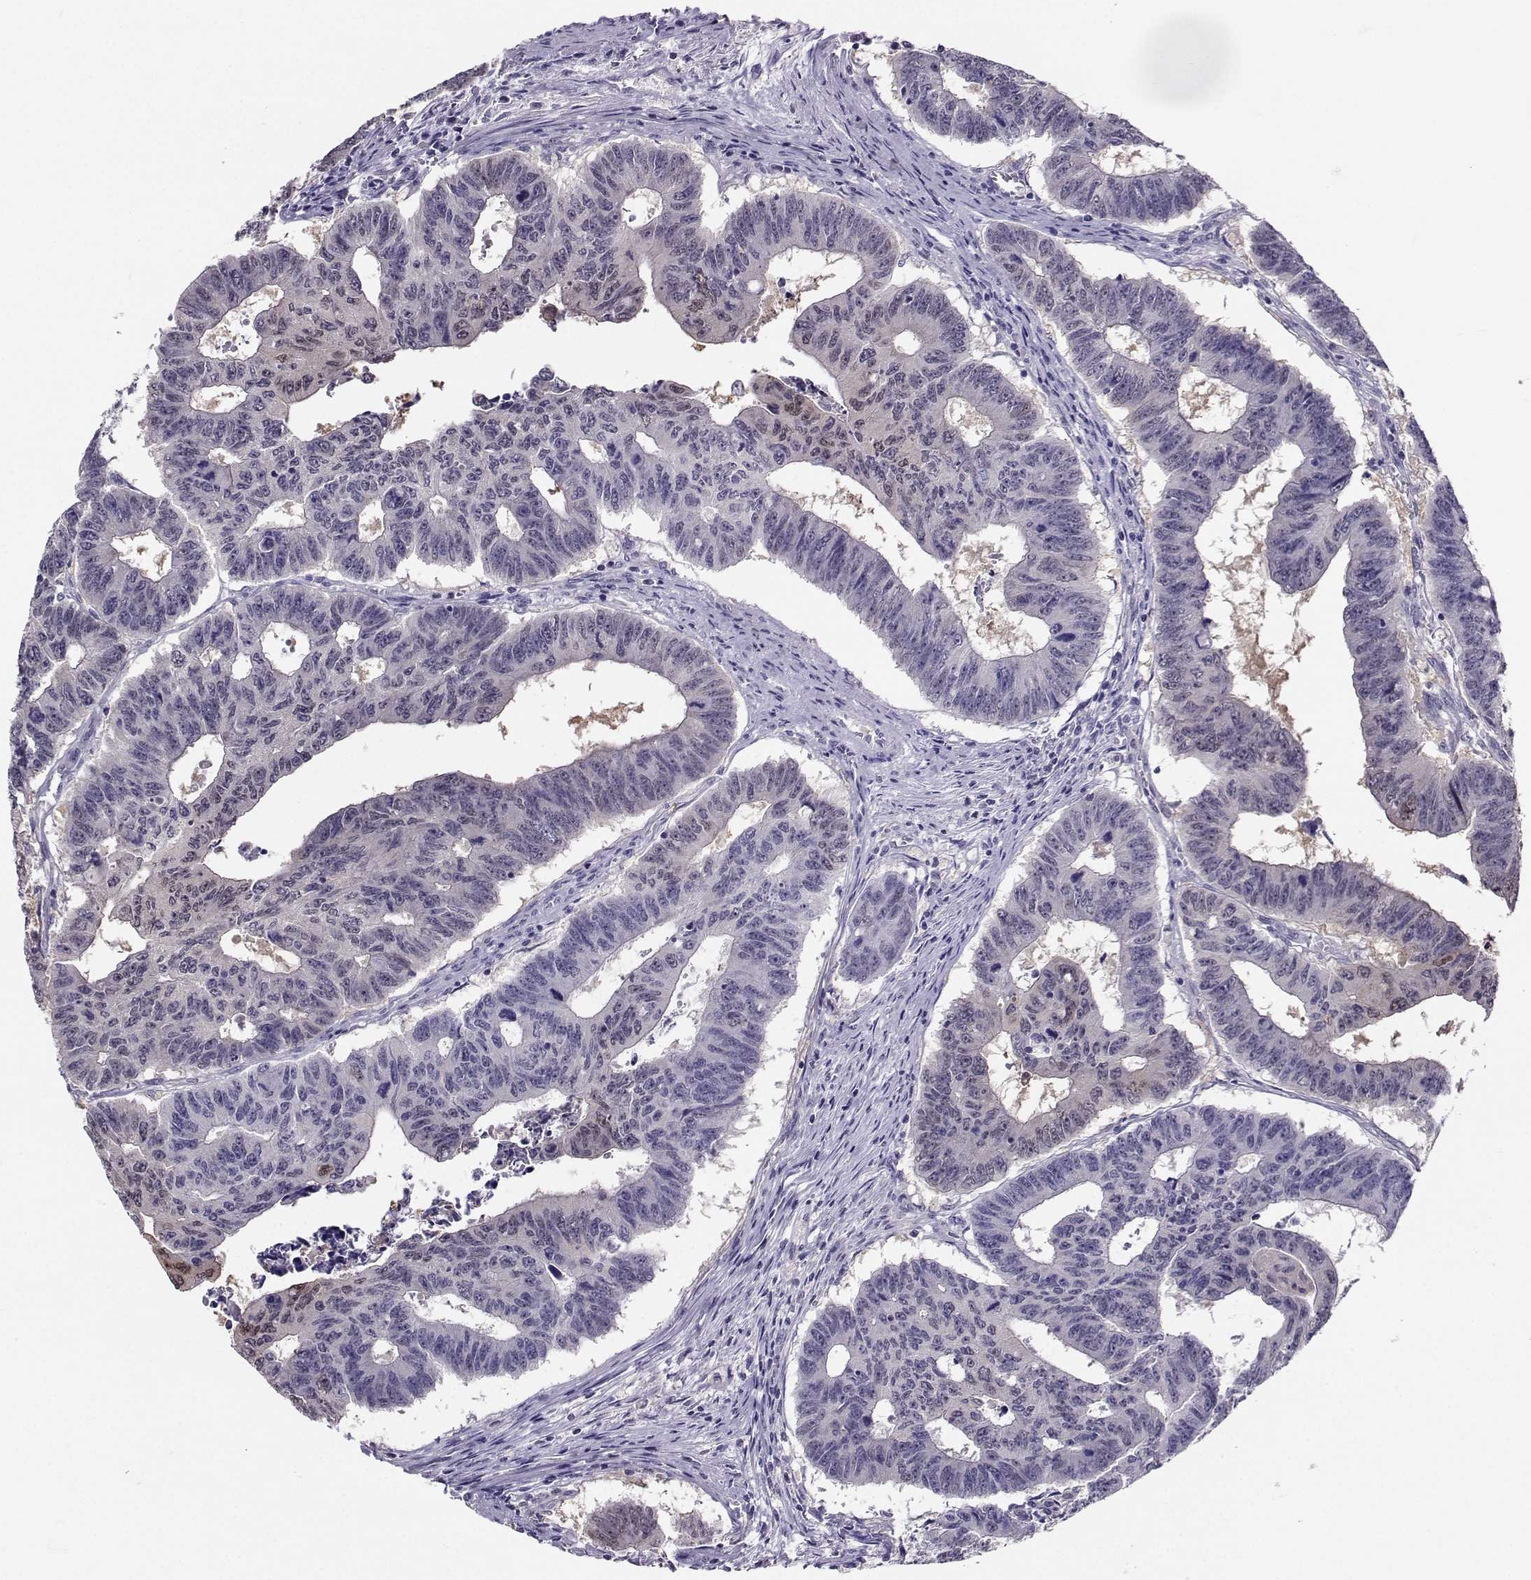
{"staining": {"intensity": "negative", "quantity": "none", "location": "none"}, "tissue": "colorectal cancer", "cell_type": "Tumor cells", "image_type": "cancer", "snomed": [{"axis": "morphology", "description": "Adenocarcinoma, NOS"}, {"axis": "topography", "description": "Appendix"}, {"axis": "topography", "description": "Colon"}, {"axis": "topography", "description": "Cecum"}, {"axis": "topography", "description": "Colon asc"}], "caption": "The immunohistochemistry photomicrograph has no significant staining in tumor cells of colorectal cancer tissue.", "gene": "PGK1", "patient": {"sex": "female", "age": 85}}